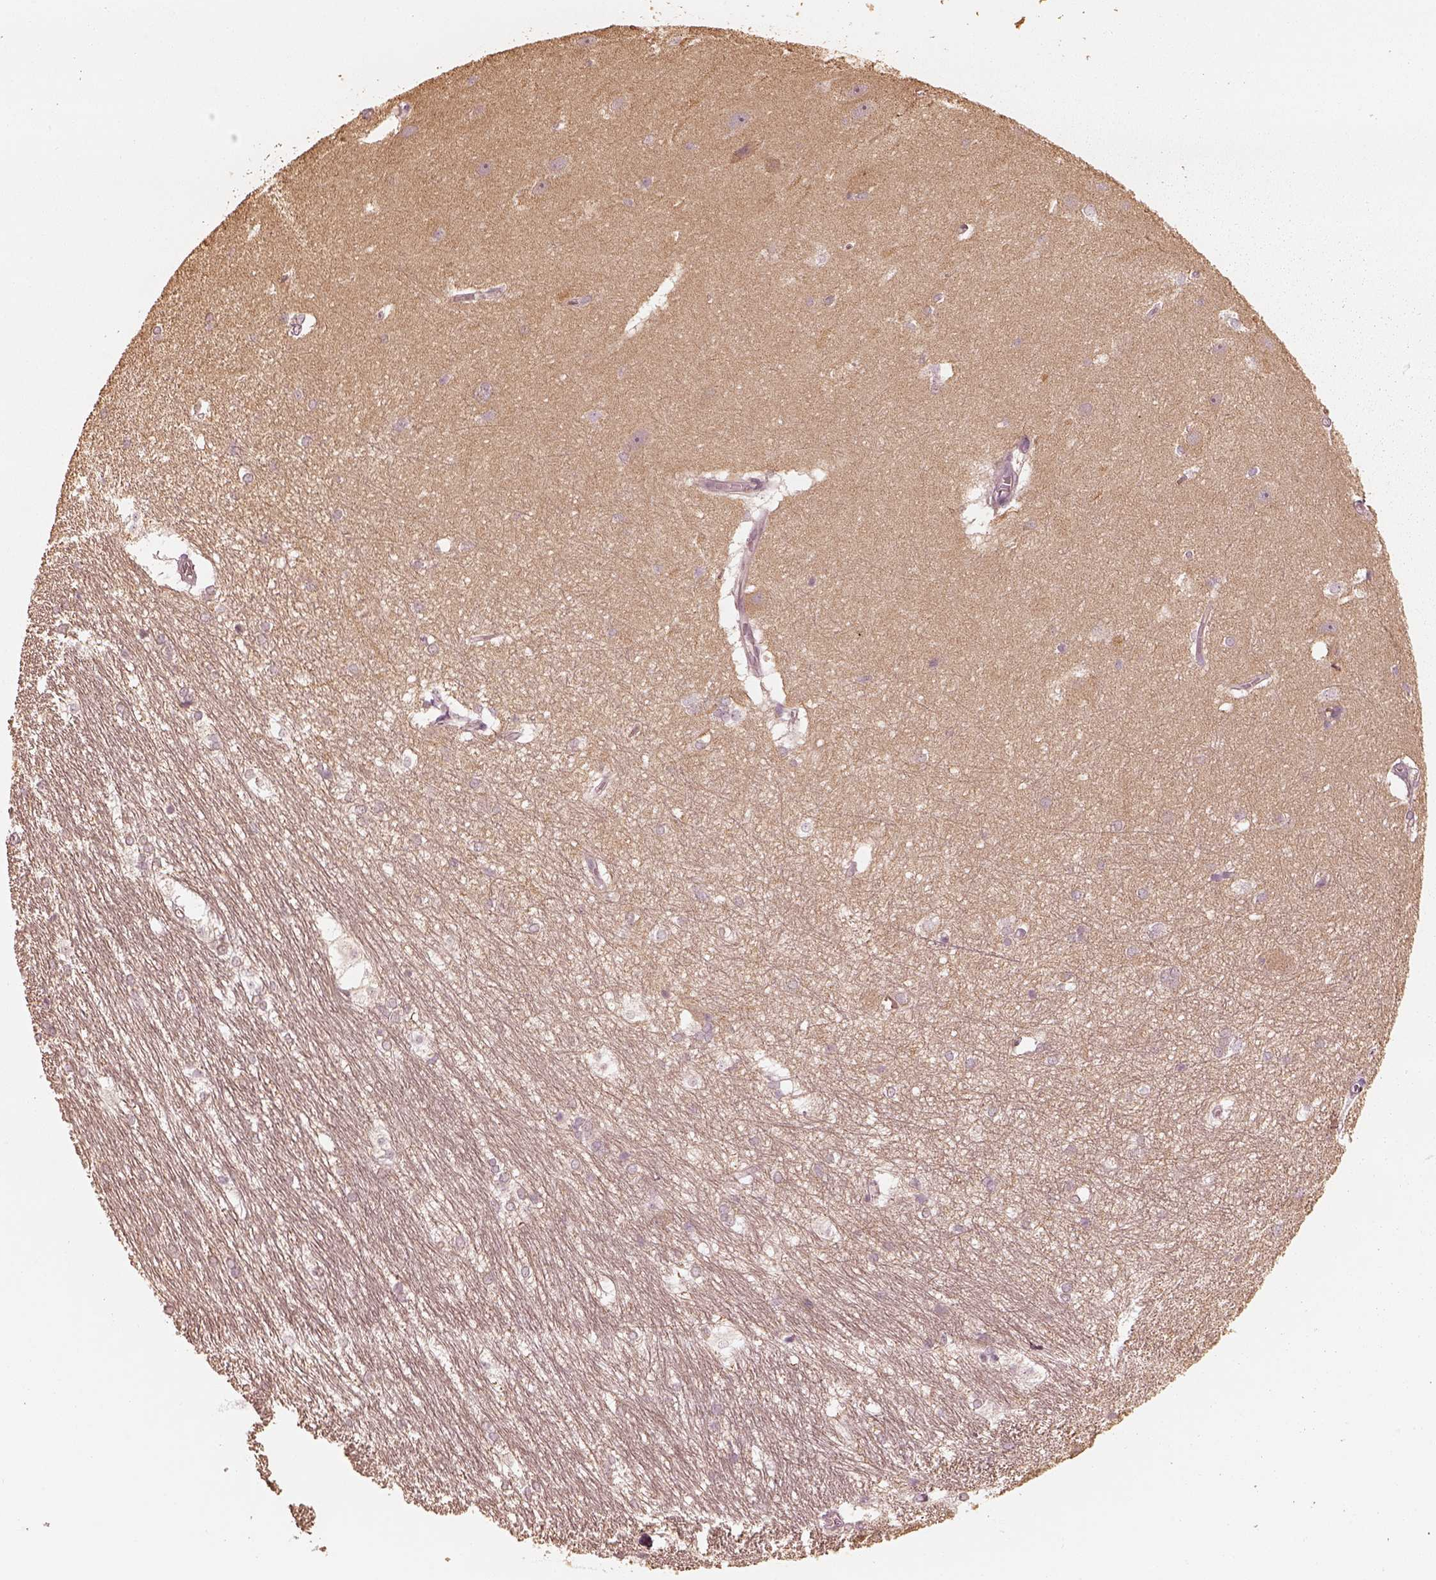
{"staining": {"intensity": "weak", "quantity": "25%-75%", "location": "cytoplasmic/membranous"}, "tissue": "hippocampus", "cell_type": "Glial cells", "image_type": "normal", "snomed": [{"axis": "morphology", "description": "Normal tissue, NOS"}, {"axis": "topography", "description": "Cerebral cortex"}, {"axis": "topography", "description": "Hippocampus"}], "caption": "Weak cytoplasmic/membranous protein expression is appreciated in about 25%-75% of glial cells in hippocampus.", "gene": "KIF5C", "patient": {"sex": "female", "age": 19}}